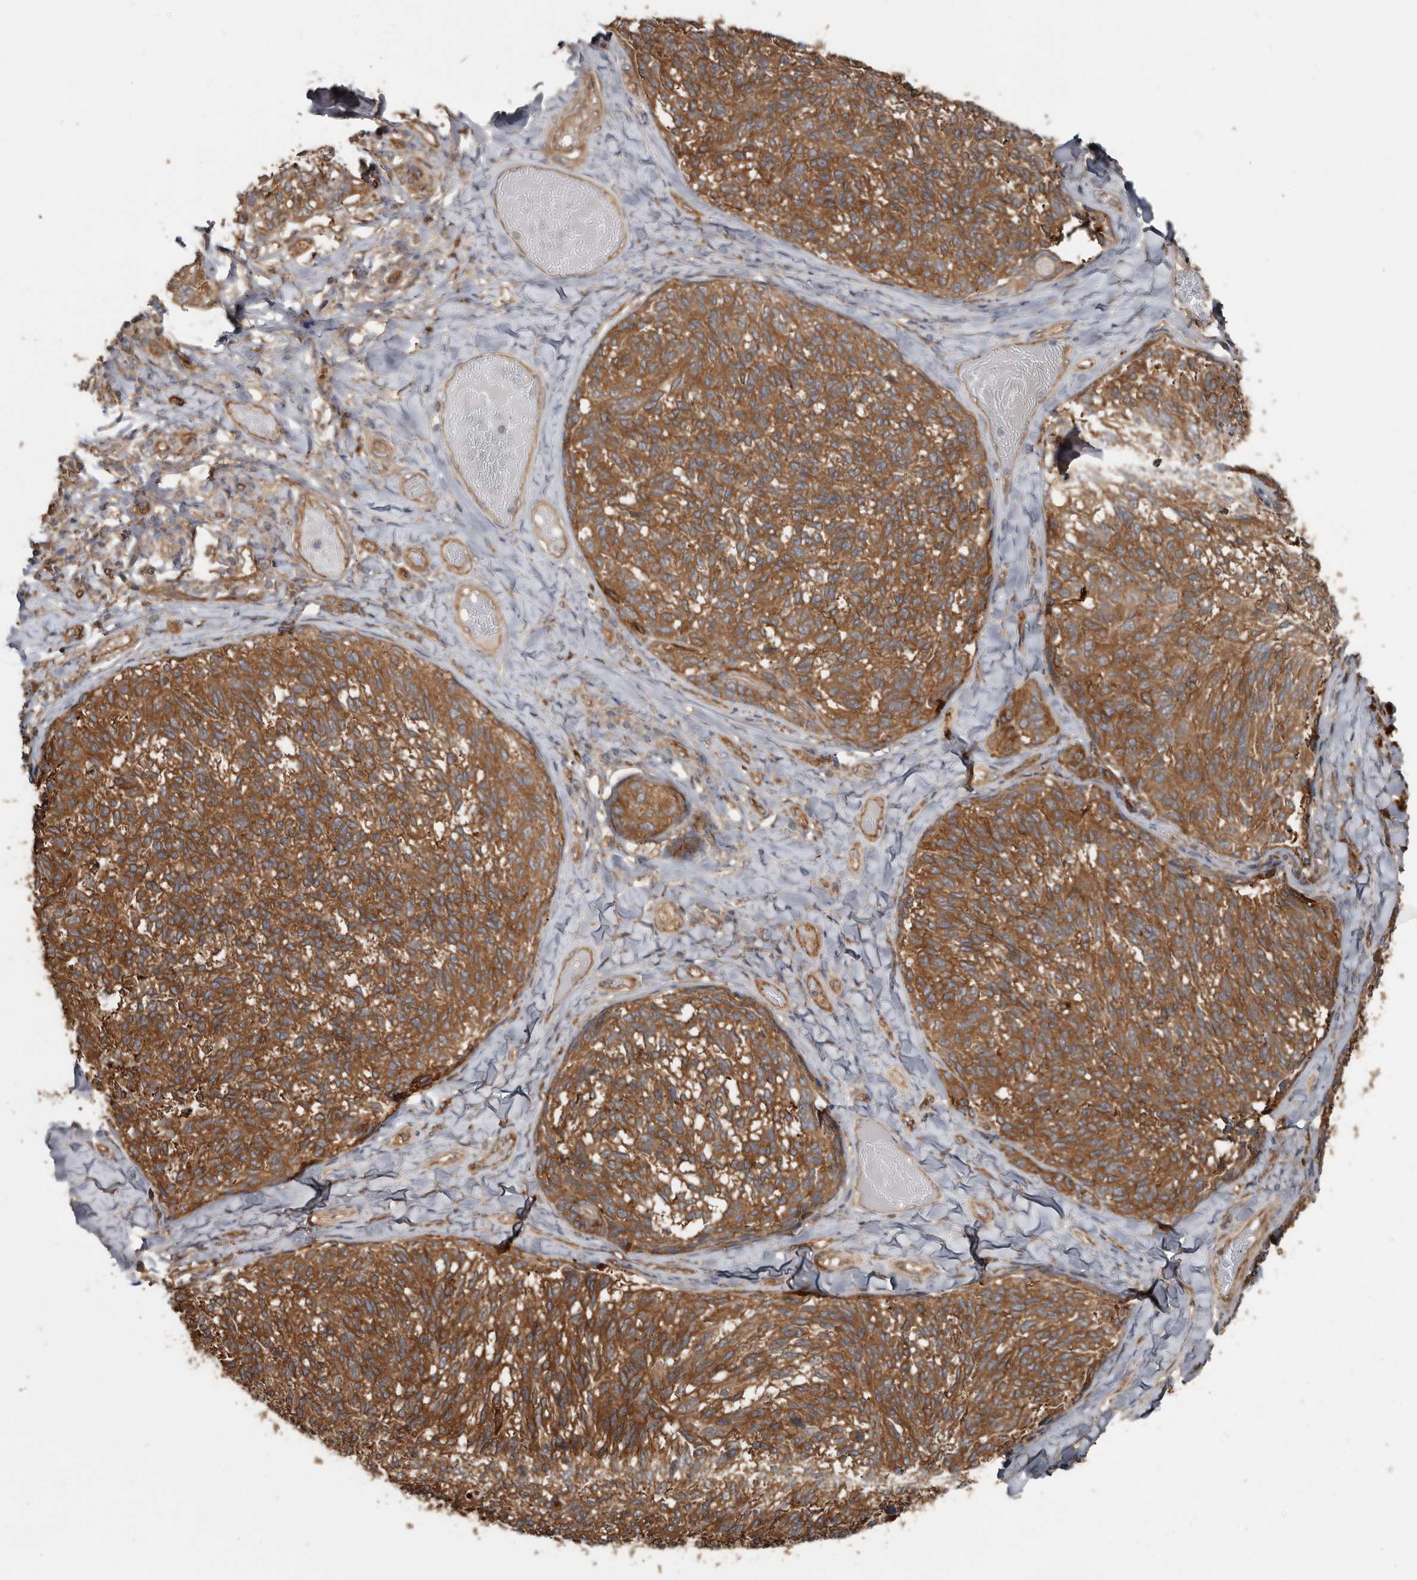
{"staining": {"intensity": "moderate", "quantity": ">75%", "location": "cytoplasmic/membranous"}, "tissue": "melanoma", "cell_type": "Tumor cells", "image_type": "cancer", "snomed": [{"axis": "morphology", "description": "Malignant melanoma, NOS"}, {"axis": "topography", "description": "Skin"}], "caption": "This image exhibits melanoma stained with IHC to label a protein in brown. The cytoplasmic/membranous of tumor cells show moderate positivity for the protein. Nuclei are counter-stained blue.", "gene": "EXOC3L1", "patient": {"sex": "female", "age": 73}}